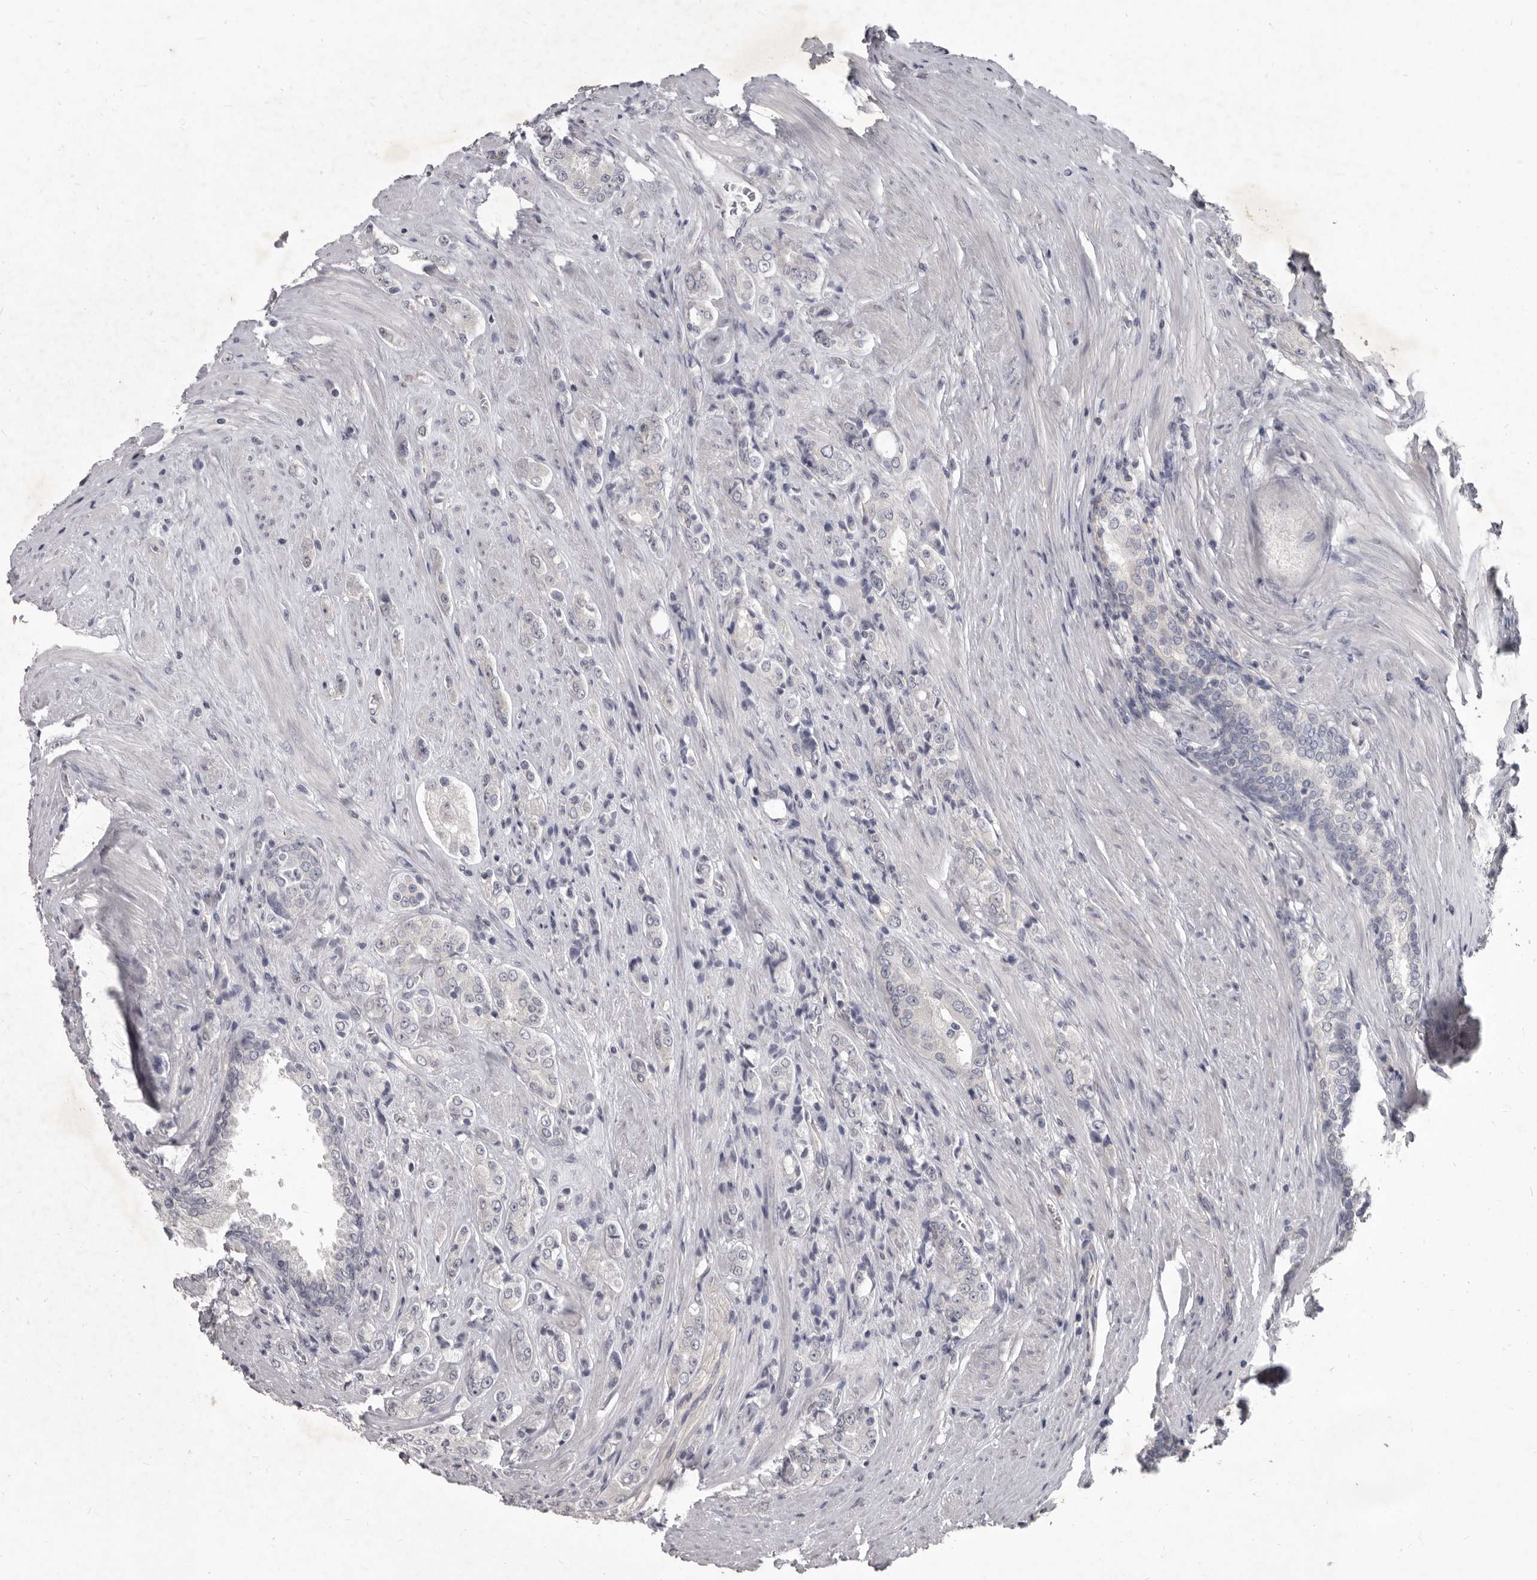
{"staining": {"intensity": "negative", "quantity": "none", "location": "none"}, "tissue": "prostate cancer", "cell_type": "Tumor cells", "image_type": "cancer", "snomed": [{"axis": "morphology", "description": "Adenocarcinoma, High grade"}, {"axis": "topography", "description": "Prostate"}], "caption": "Immunohistochemical staining of human prostate adenocarcinoma (high-grade) displays no significant positivity in tumor cells. (Stains: DAB immunohistochemistry (IHC) with hematoxylin counter stain, Microscopy: brightfield microscopy at high magnification).", "gene": "GSK3B", "patient": {"sex": "male", "age": 61}}